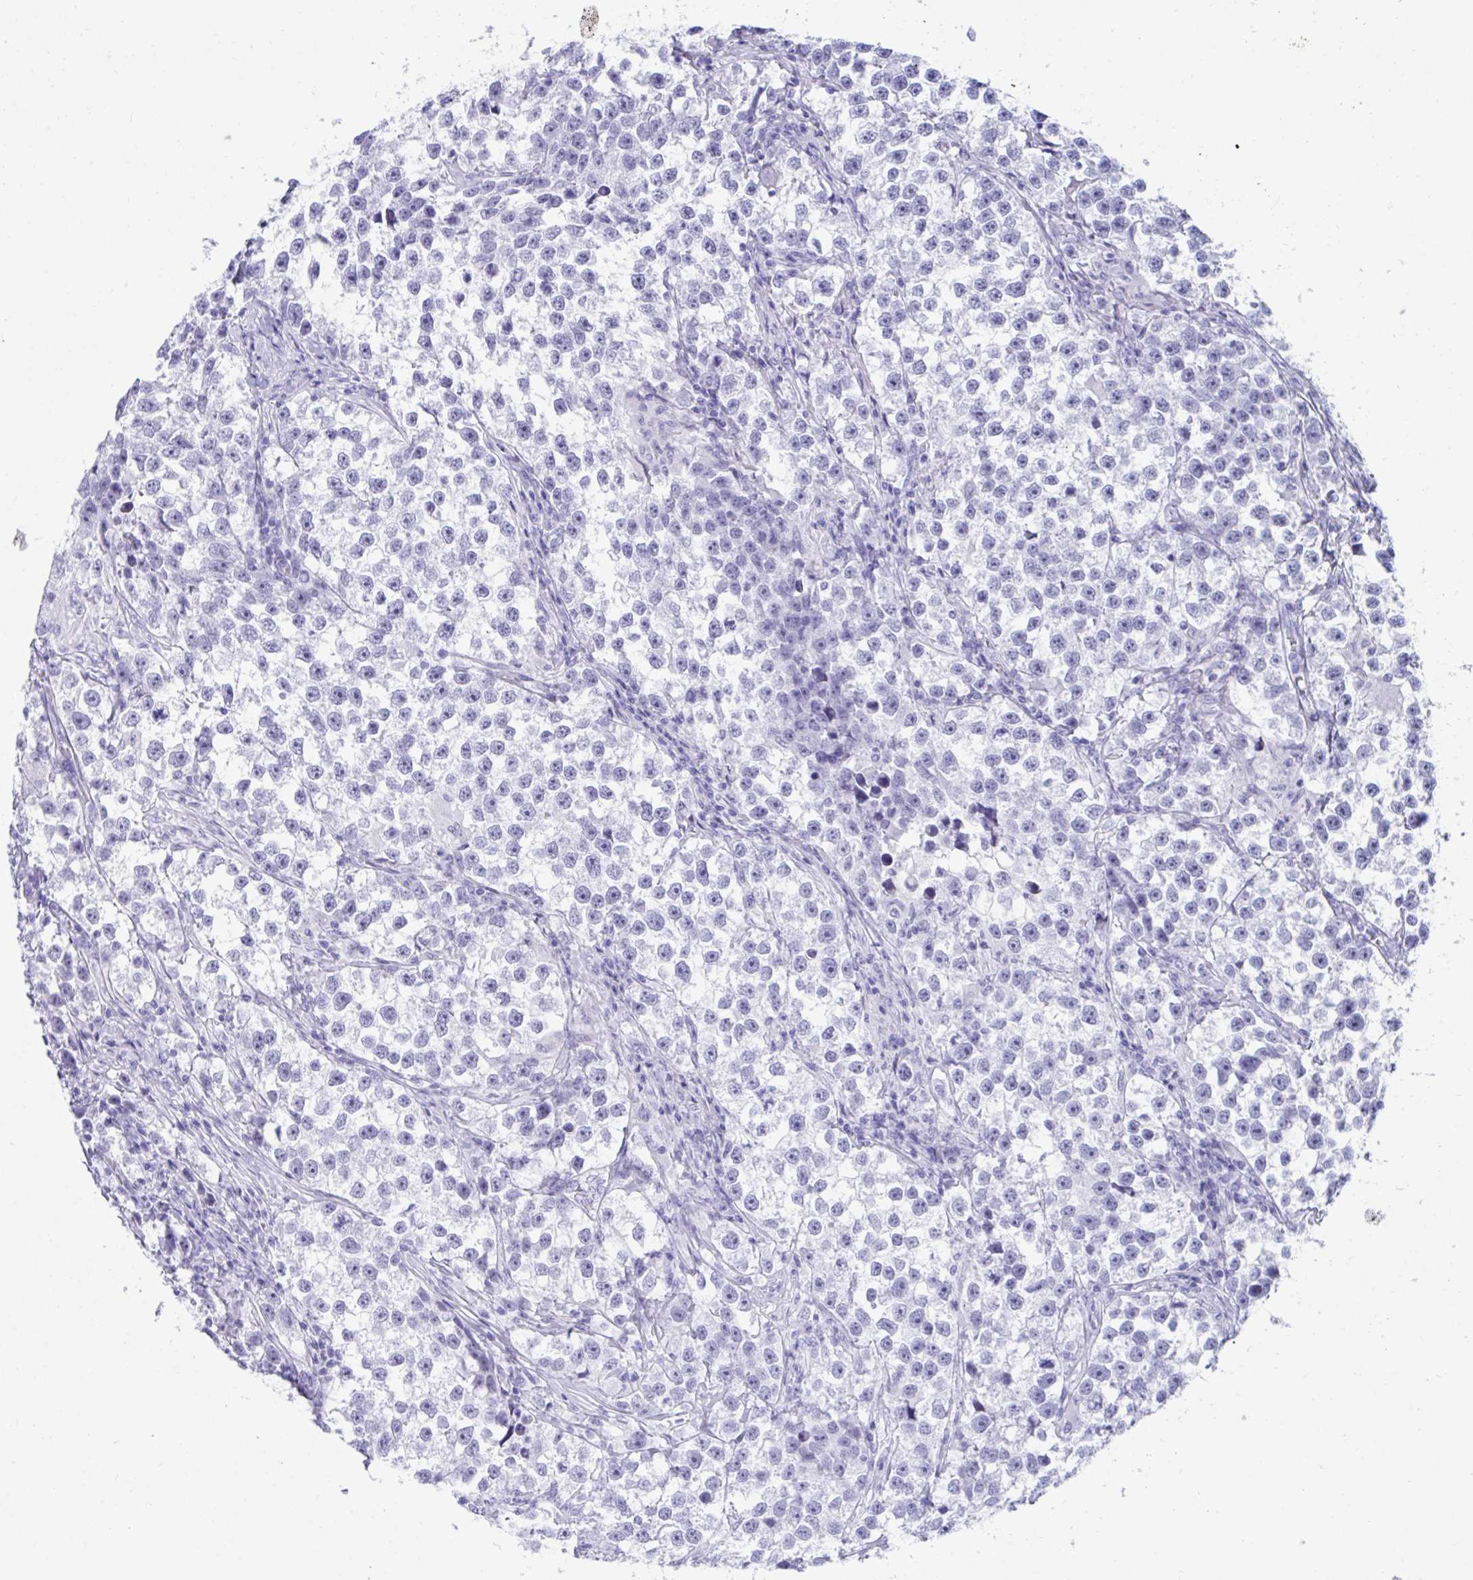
{"staining": {"intensity": "negative", "quantity": "none", "location": "none"}, "tissue": "testis cancer", "cell_type": "Tumor cells", "image_type": "cancer", "snomed": [{"axis": "morphology", "description": "Seminoma, NOS"}, {"axis": "topography", "description": "Testis"}], "caption": "Micrograph shows no significant protein expression in tumor cells of testis seminoma.", "gene": "TMEM35A", "patient": {"sex": "male", "age": 46}}